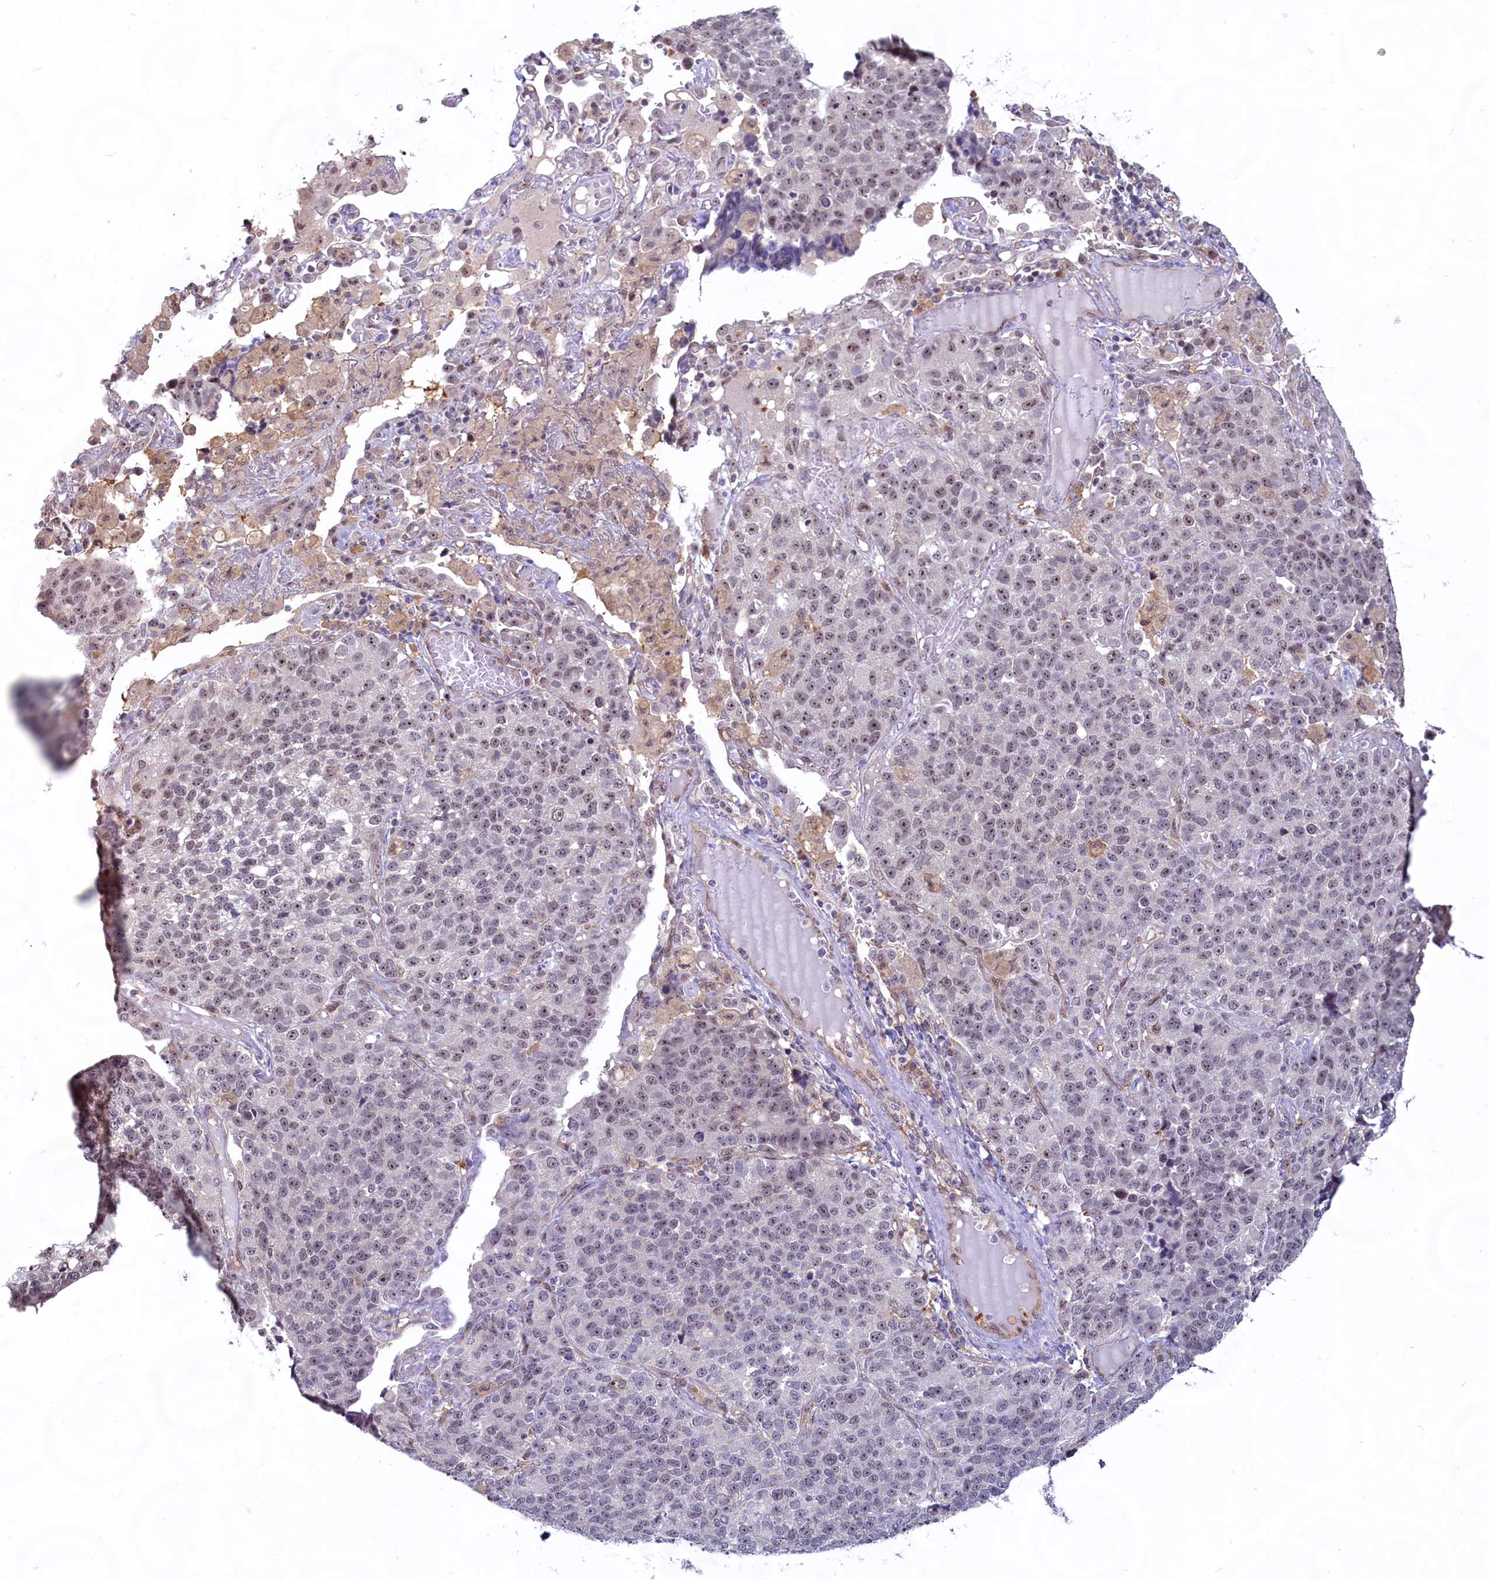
{"staining": {"intensity": "weak", "quantity": "25%-75%", "location": "nuclear"}, "tissue": "lung cancer", "cell_type": "Tumor cells", "image_type": "cancer", "snomed": [{"axis": "morphology", "description": "Adenocarcinoma, NOS"}, {"axis": "topography", "description": "Lung"}], "caption": "Lung adenocarcinoma tissue exhibits weak nuclear positivity in approximately 25%-75% of tumor cells, visualized by immunohistochemistry.", "gene": "C1D", "patient": {"sex": "male", "age": 49}}